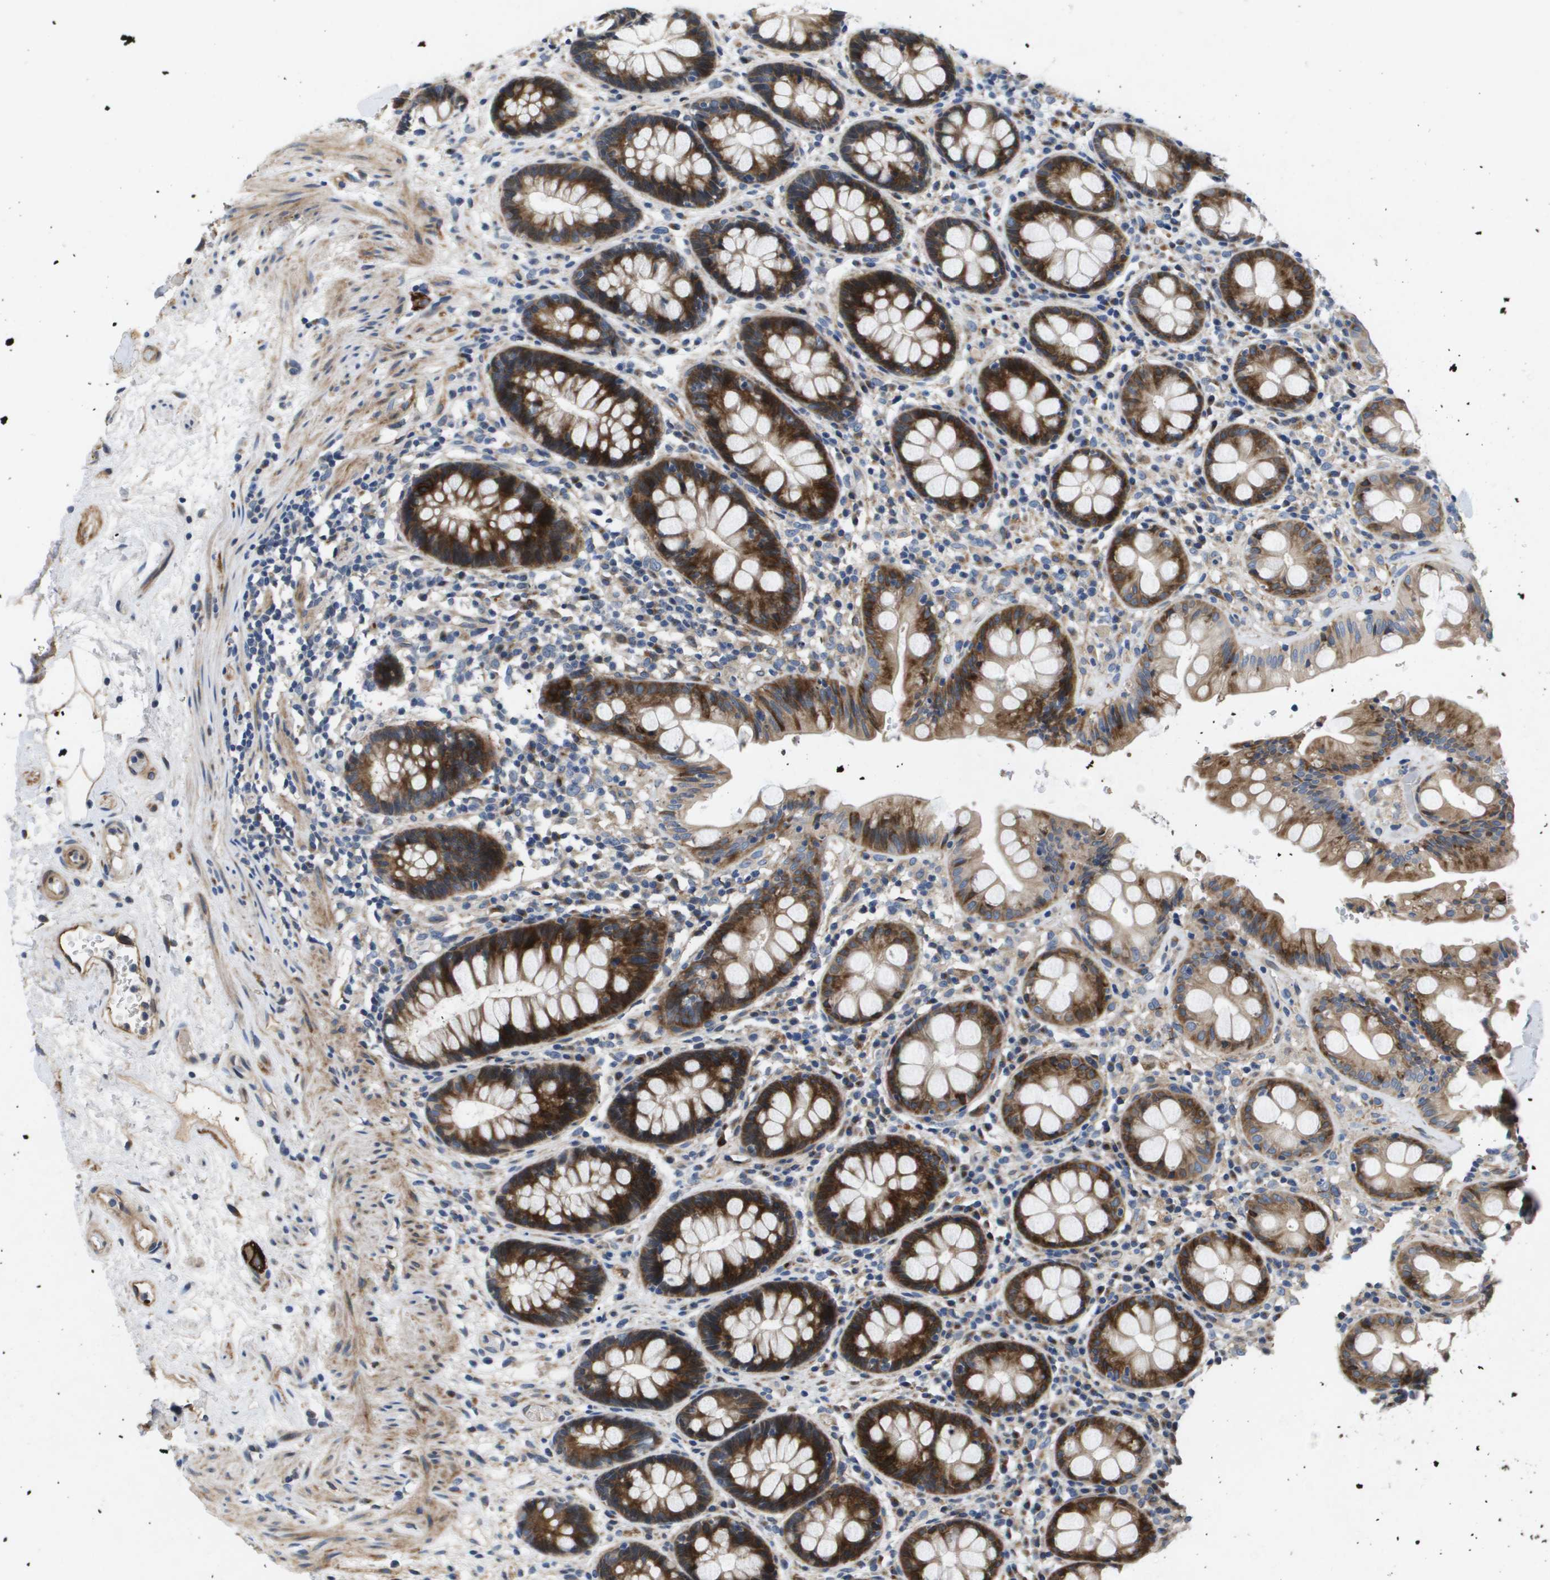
{"staining": {"intensity": "moderate", "quantity": ">75%", "location": "cytoplasmic/membranous"}, "tissue": "rectum", "cell_type": "Glandular cells", "image_type": "normal", "snomed": [{"axis": "morphology", "description": "Normal tissue, NOS"}, {"axis": "topography", "description": "Rectum"}], "caption": "Immunohistochemistry (DAB (3,3'-diaminobenzidine)) staining of unremarkable rectum shows moderate cytoplasmic/membranous protein positivity in about >75% of glandular cells. Nuclei are stained in blue.", "gene": "ENTPD2", "patient": {"sex": "male", "age": 64}}